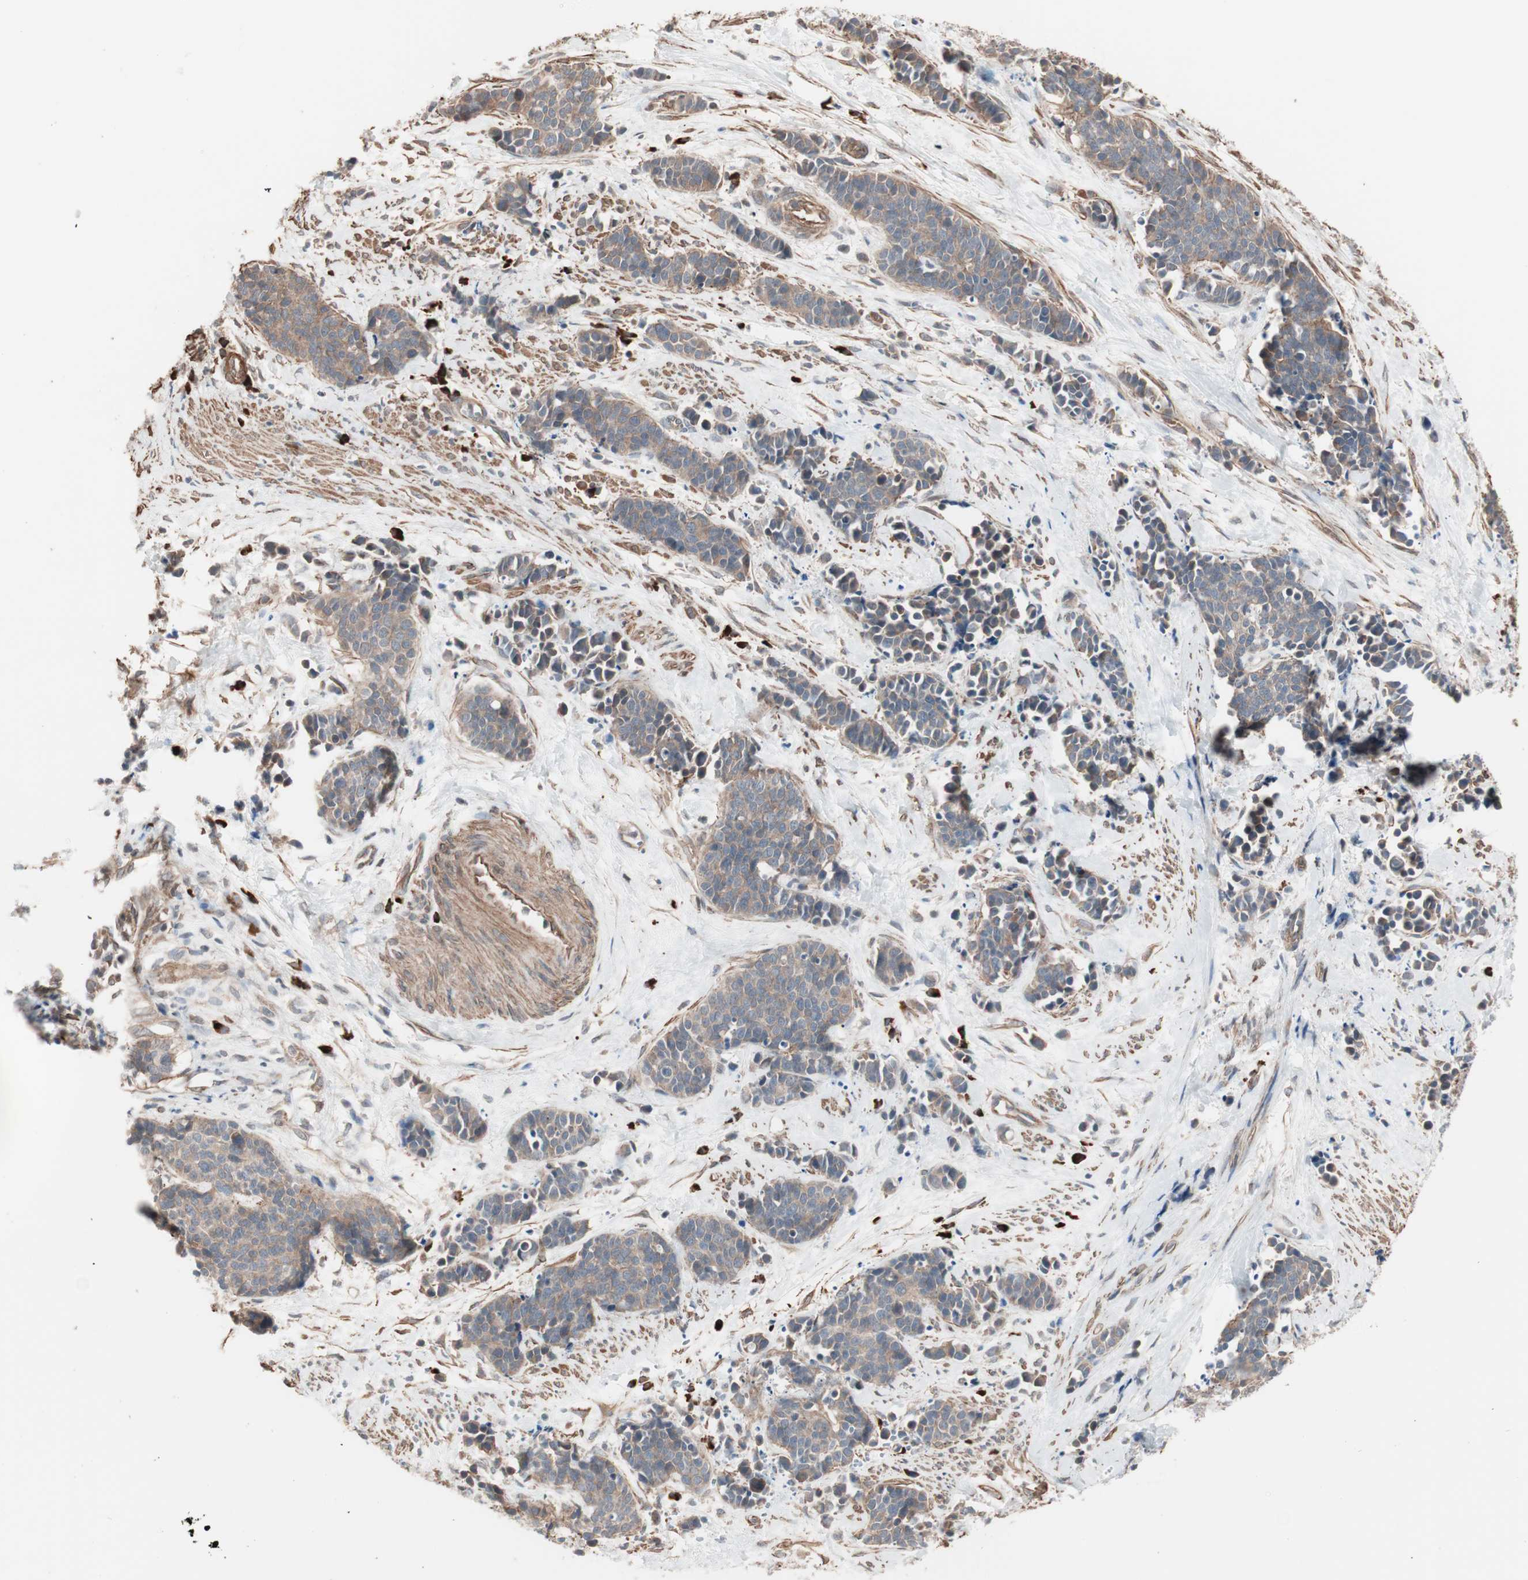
{"staining": {"intensity": "moderate", "quantity": ">75%", "location": "cytoplasmic/membranous"}, "tissue": "cervical cancer", "cell_type": "Tumor cells", "image_type": "cancer", "snomed": [{"axis": "morphology", "description": "Squamous cell carcinoma, NOS"}, {"axis": "topography", "description": "Cervix"}], "caption": "Human cervical cancer stained with a protein marker demonstrates moderate staining in tumor cells.", "gene": "ALG5", "patient": {"sex": "female", "age": 35}}